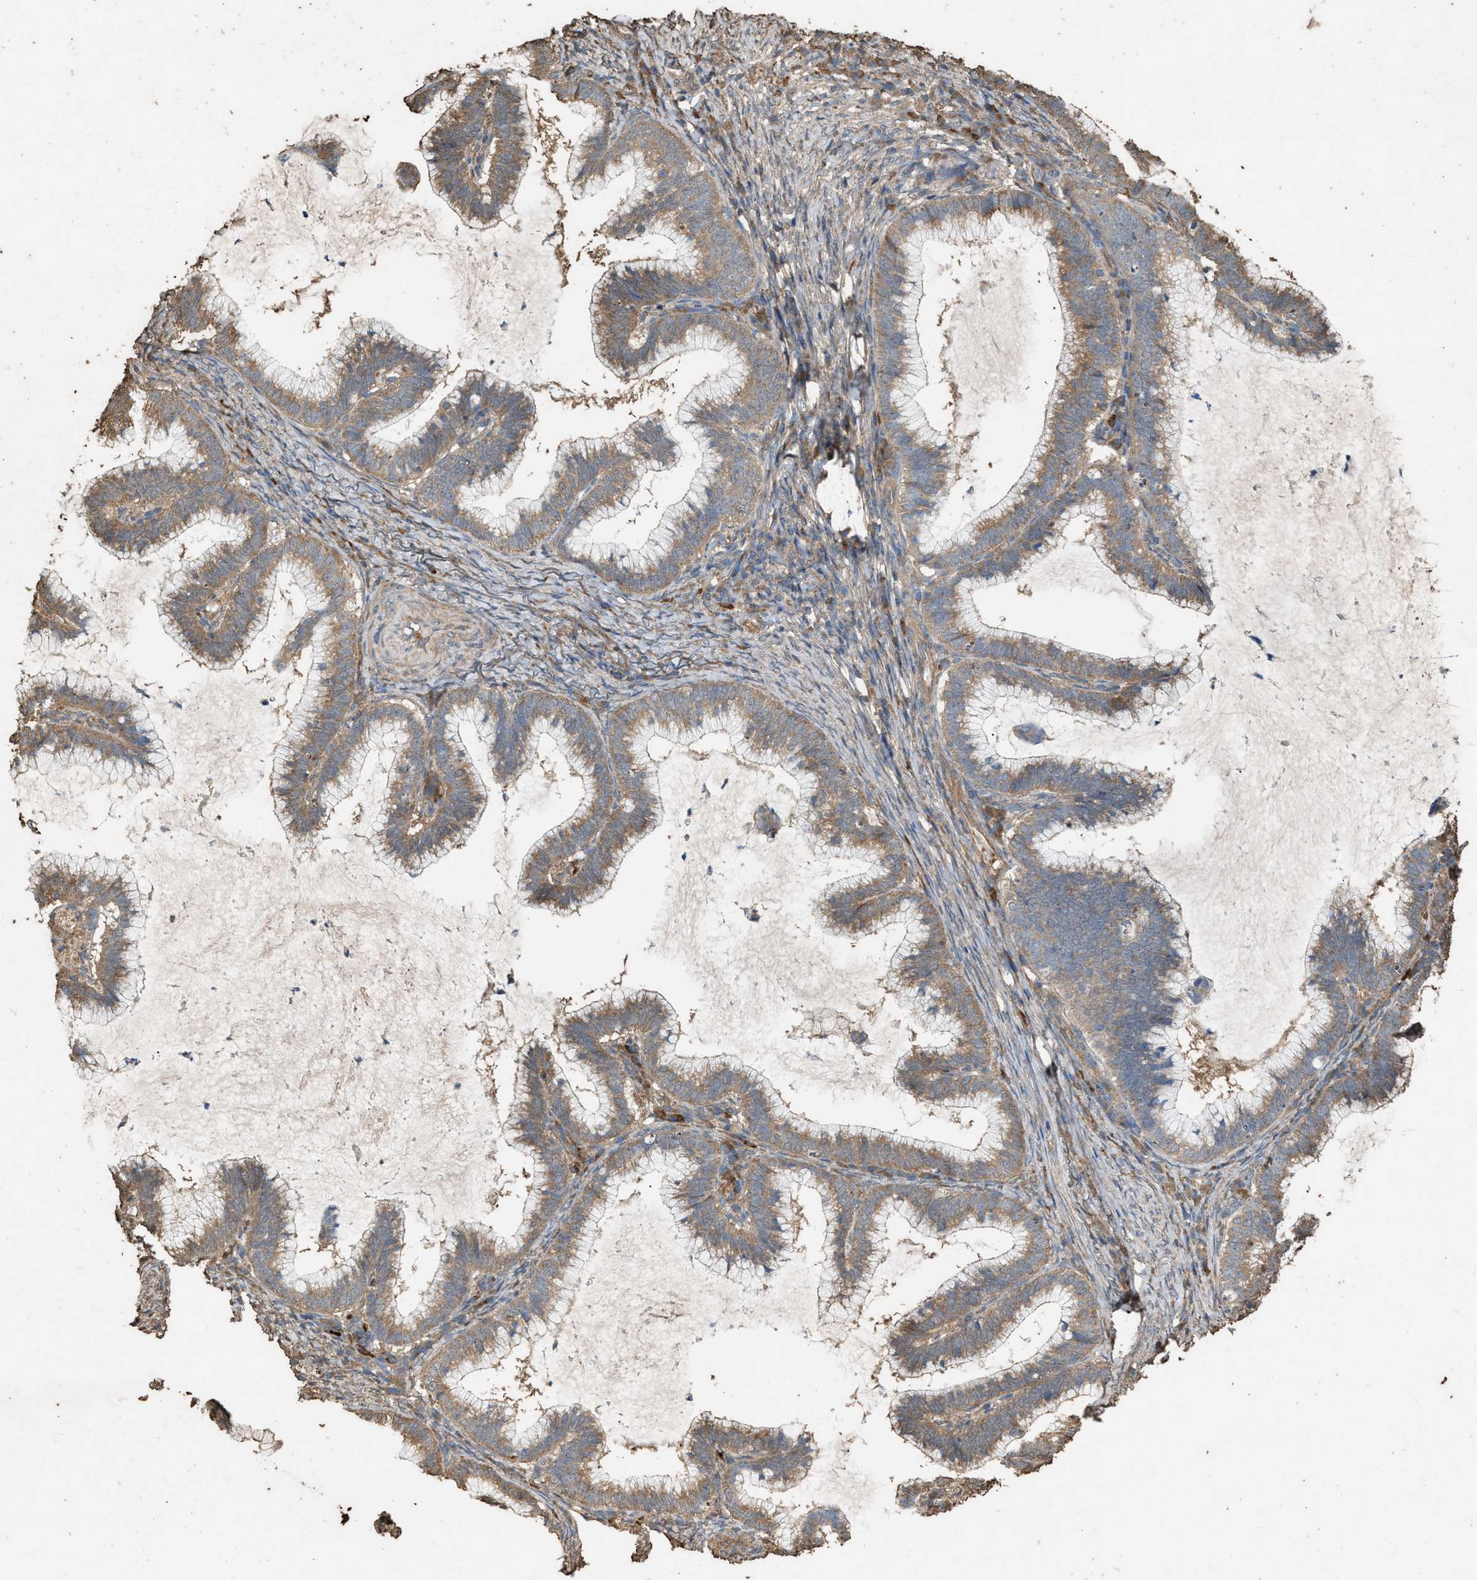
{"staining": {"intensity": "moderate", "quantity": ">75%", "location": "cytoplasmic/membranous"}, "tissue": "cervical cancer", "cell_type": "Tumor cells", "image_type": "cancer", "snomed": [{"axis": "morphology", "description": "Adenocarcinoma, NOS"}, {"axis": "topography", "description": "Cervix"}], "caption": "Immunohistochemistry histopathology image of cervical cancer (adenocarcinoma) stained for a protein (brown), which displays medium levels of moderate cytoplasmic/membranous staining in approximately >75% of tumor cells.", "gene": "DCAF7", "patient": {"sex": "female", "age": 36}}